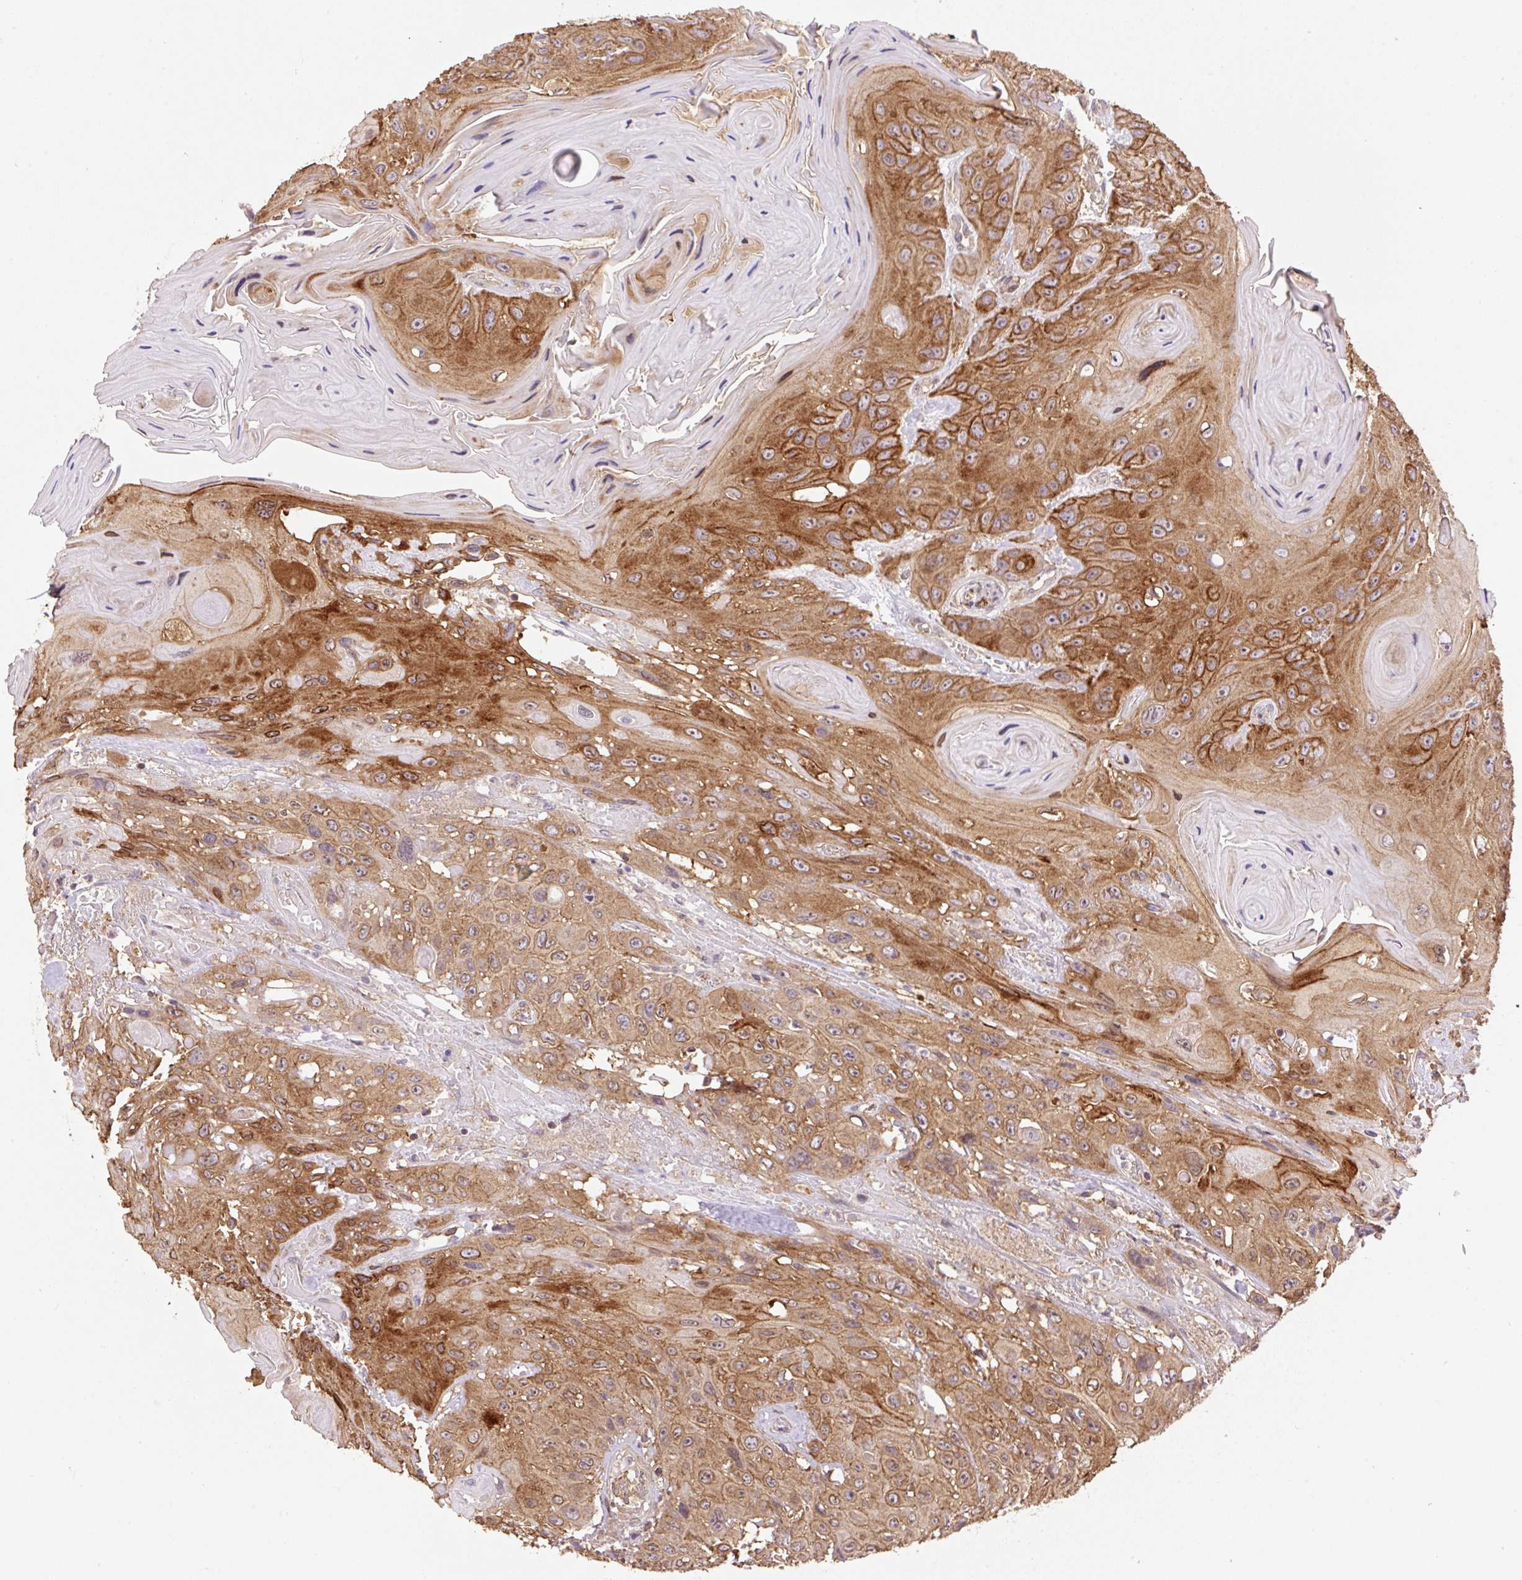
{"staining": {"intensity": "strong", "quantity": ">75%", "location": "cytoplasmic/membranous"}, "tissue": "head and neck cancer", "cell_type": "Tumor cells", "image_type": "cancer", "snomed": [{"axis": "morphology", "description": "Squamous cell carcinoma, NOS"}, {"axis": "topography", "description": "Head-Neck"}], "caption": "Protein expression analysis of head and neck squamous cell carcinoma demonstrates strong cytoplasmic/membranous staining in about >75% of tumor cells.", "gene": "COX8A", "patient": {"sex": "female", "age": 59}}